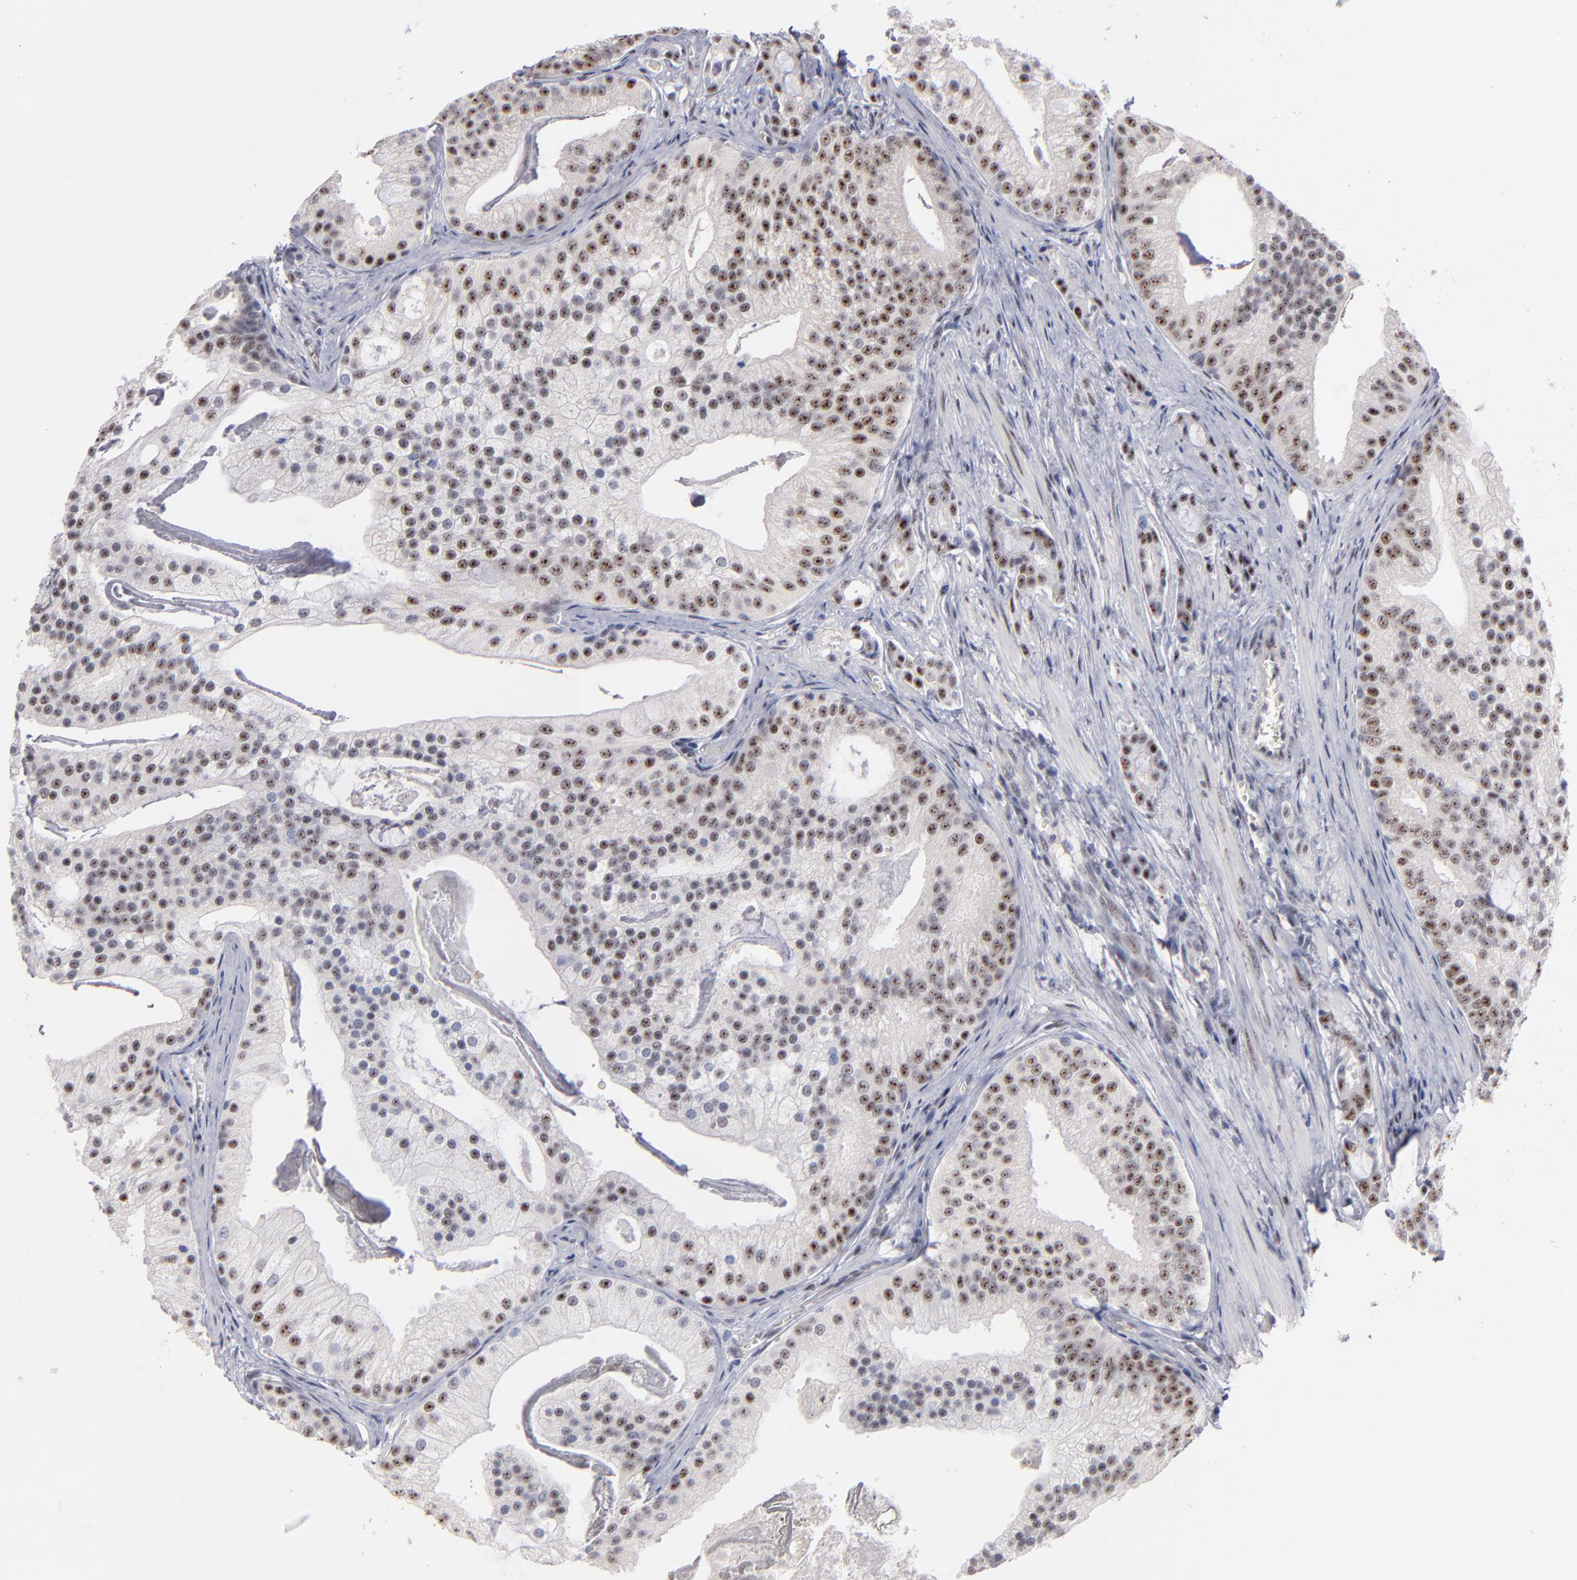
{"staining": {"intensity": "moderate", "quantity": "25%-75%", "location": "nuclear"}, "tissue": "prostate cancer", "cell_type": "Tumor cells", "image_type": "cancer", "snomed": [{"axis": "morphology", "description": "Adenocarcinoma, Low grade"}, {"axis": "topography", "description": "Prostate"}], "caption": "A high-resolution image shows IHC staining of prostate adenocarcinoma (low-grade), which exhibits moderate nuclear positivity in approximately 25%-75% of tumor cells.", "gene": "RAF1", "patient": {"sex": "male", "age": 58}}